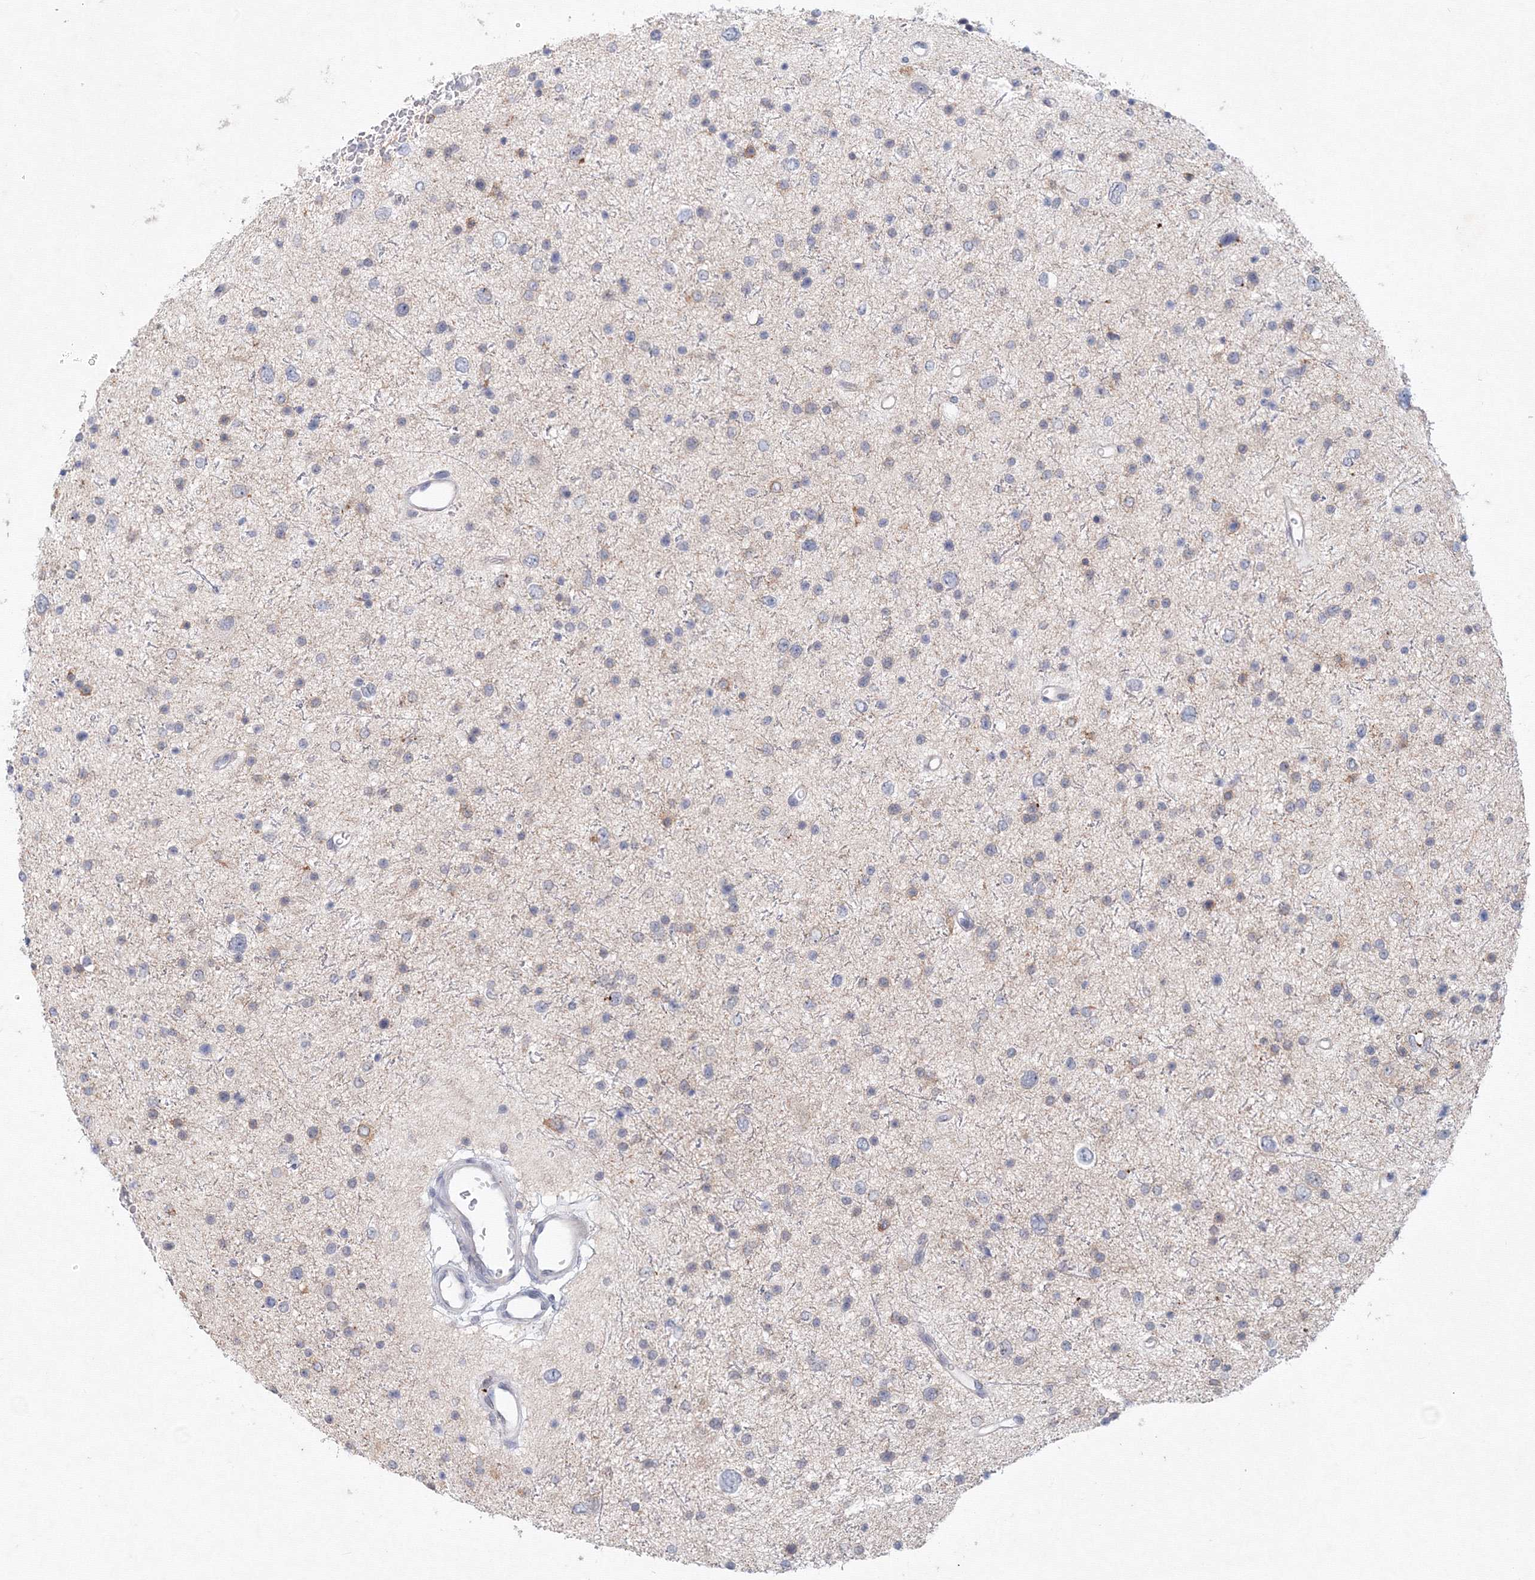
{"staining": {"intensity": "negative", "quantity": "none", "location": "none"}, "tissue": "glioma", "cell_type": "Tumor cells", "image_type": "cancer", "snomed": [{"axis": "morphology", "description": "Glioma, malignant, Low grade"}, {"axis": "topography", "description": "Brain"}], "caption": "Malignant glioma (low-grade) was stained to show a protein in brown. There is no significant staining in tumor cells.", "gene": "SLC7A7", "patient": {"sex": "female", "age": 37}}